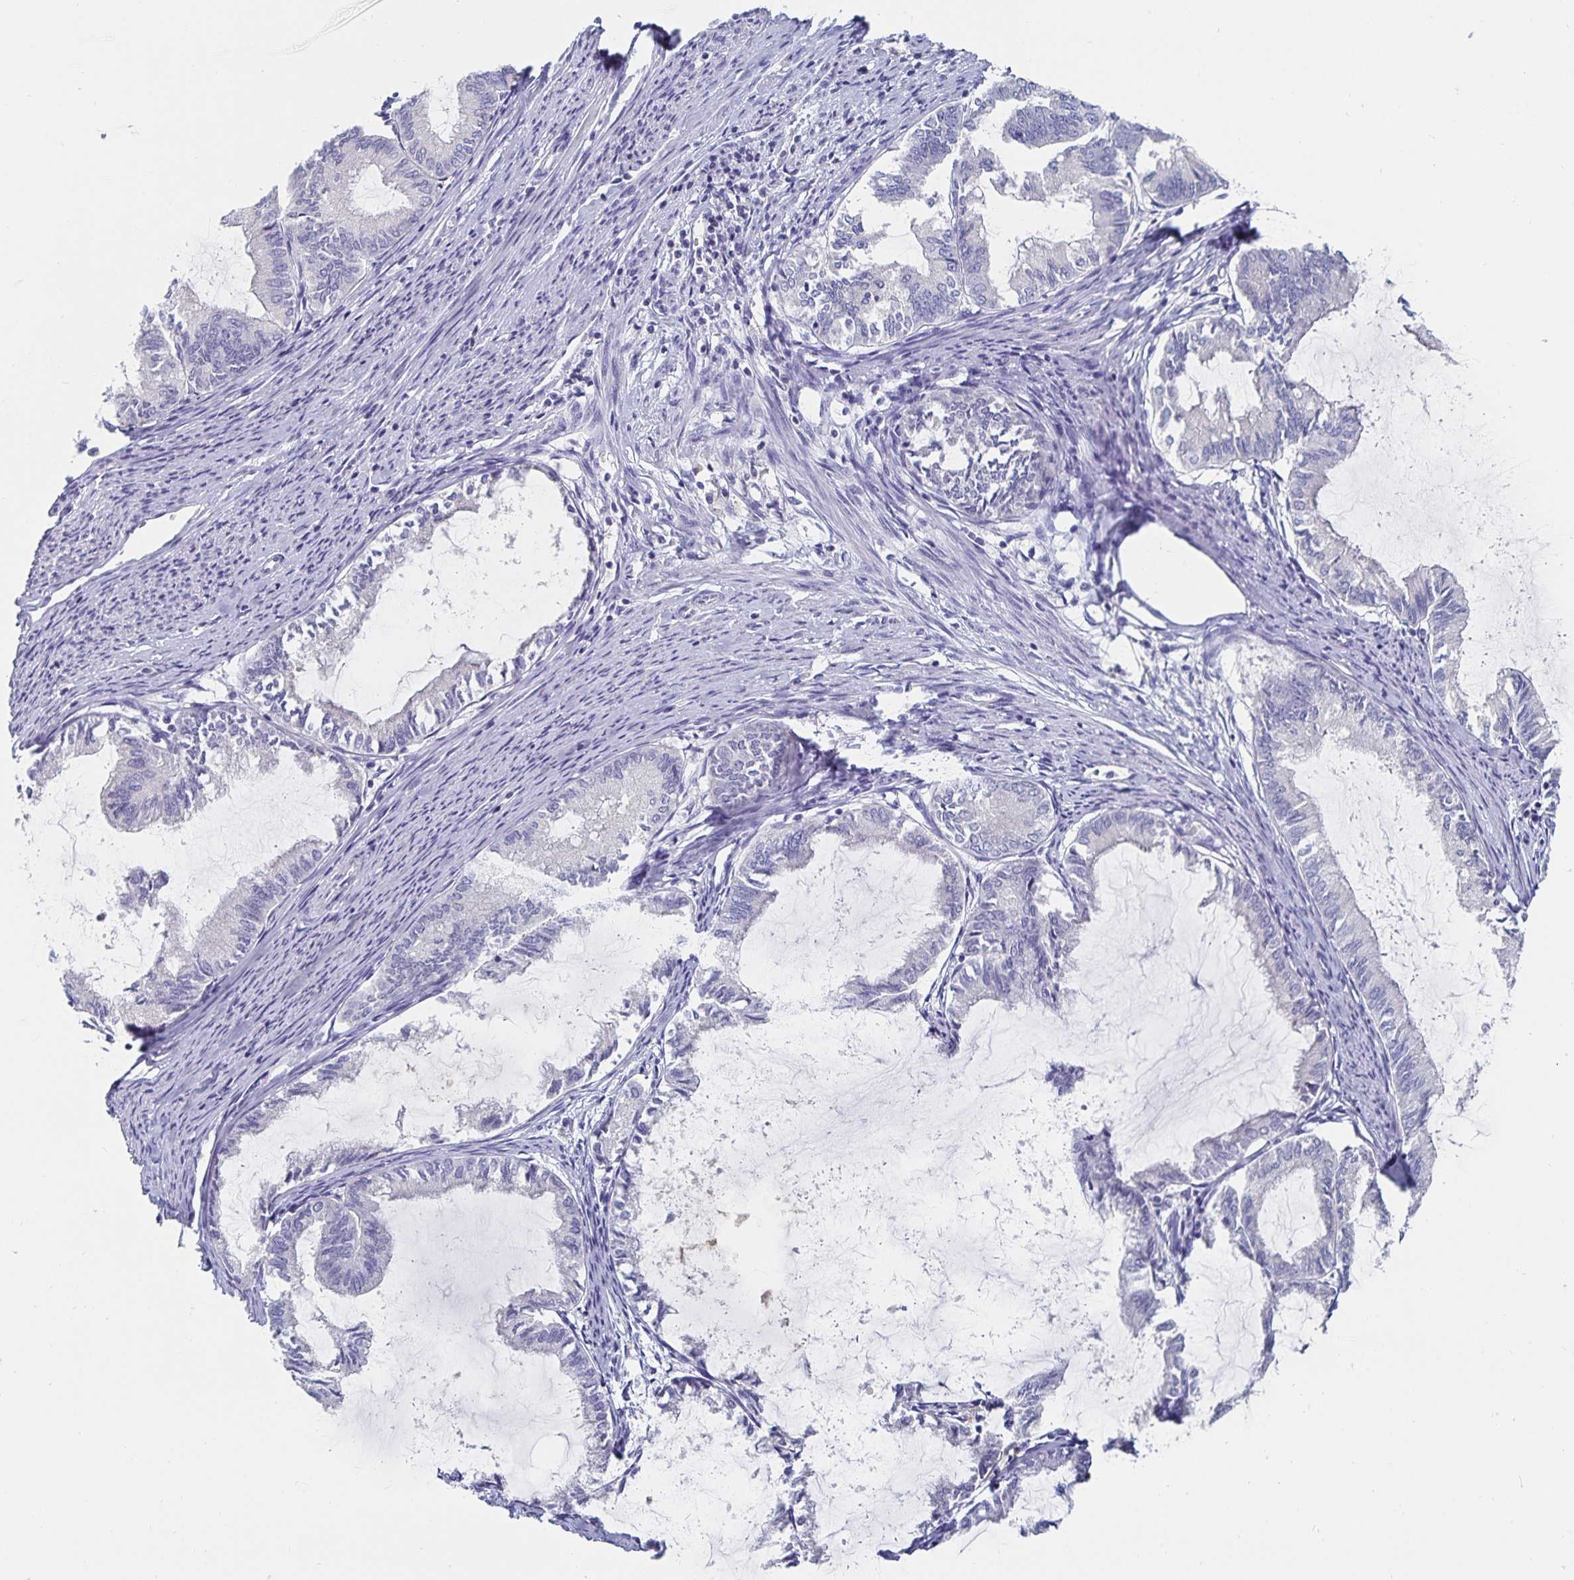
{"staining": {"intensity": "negative", "quantity": "none", "location": "none"}, "tissue": "endometrial cancer", "cell_type": "Tumor cells", "image_type": "cancer", "snomed": [{"axis": "morphology", "description": "Adenocarcinoma, NOS"}, {"axis": "topography", "description": "Endometrium"}], "caption": "An image of human endometrial cancer is negative for staining in tumor cells.", "gene": "CFAP69", "patient": {"sex": "female", "age": 86}}